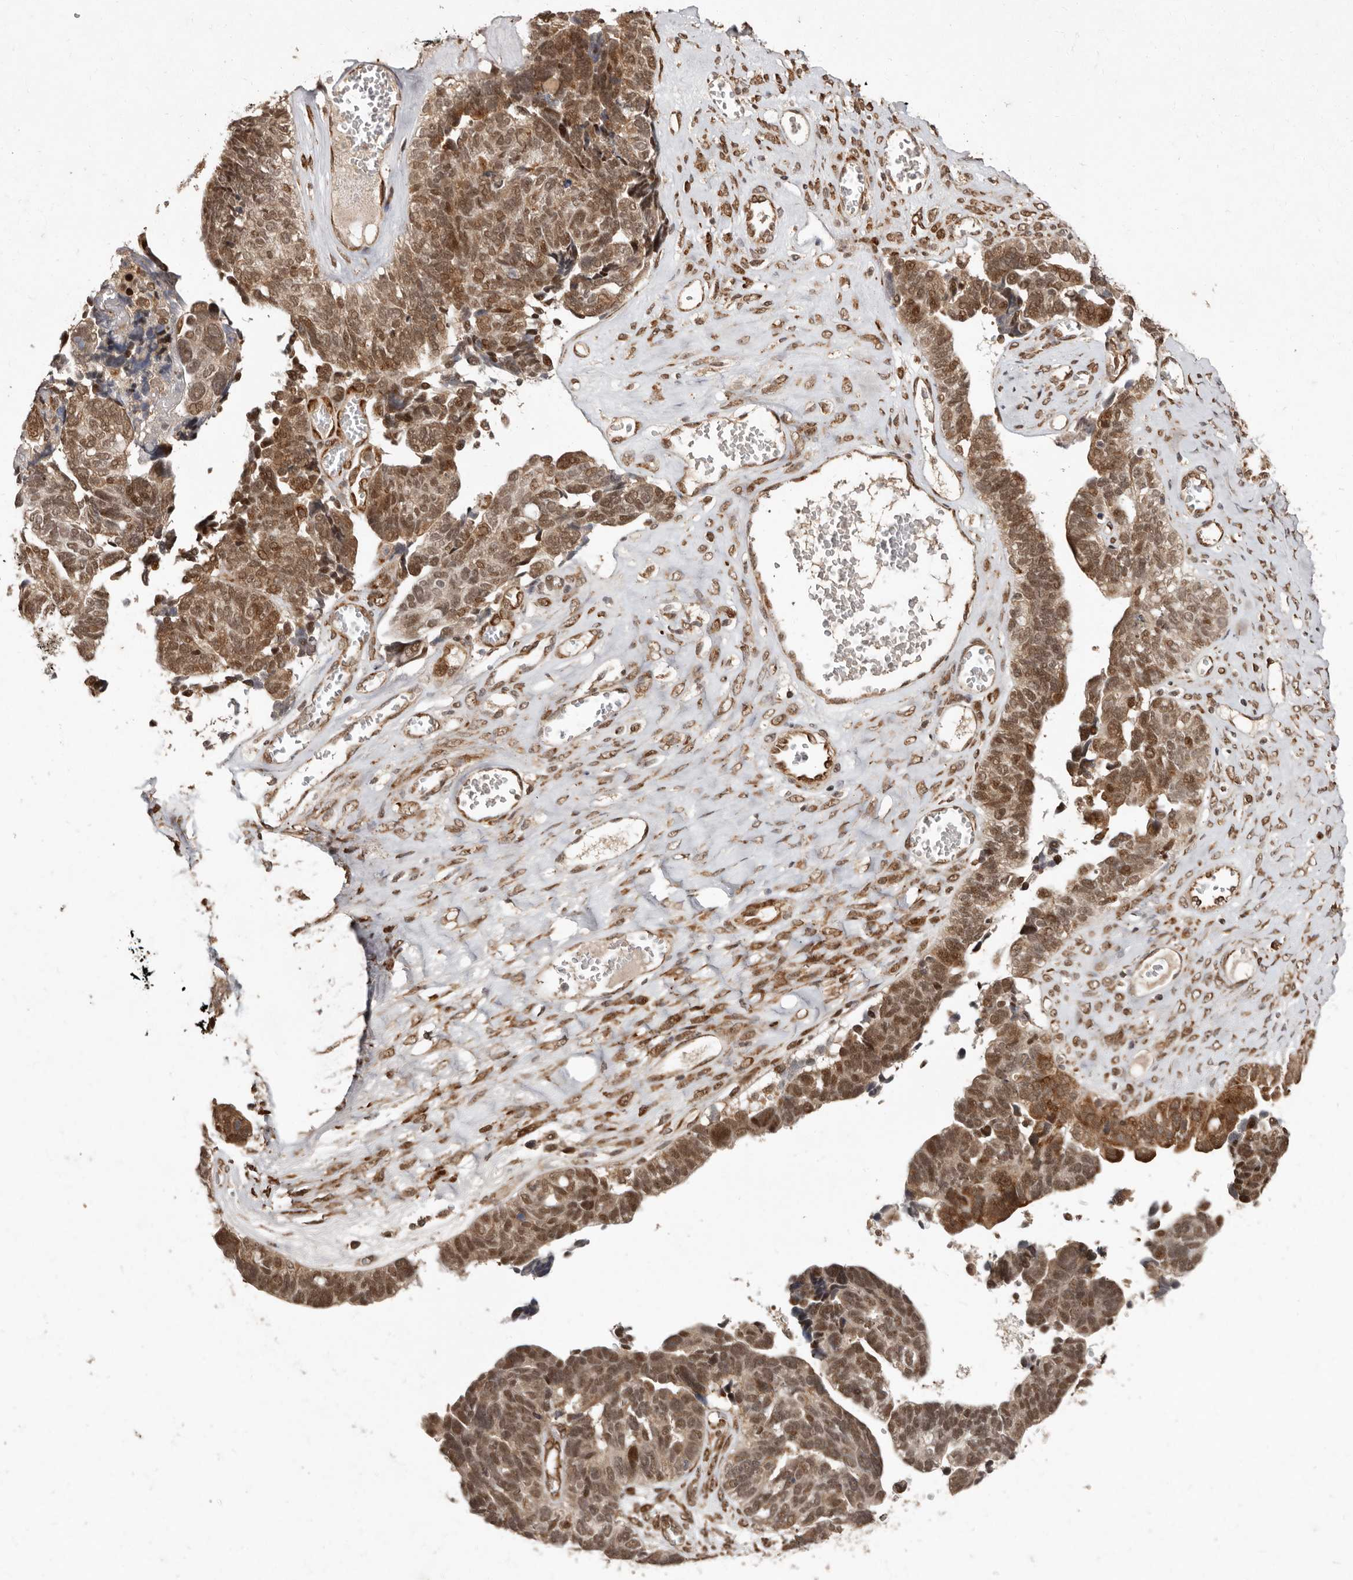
{"staining": {"intensity": "moderate", "quantity": ">75%", "location": "cytoplasmic/membranous,nuclear"}, "tissue": "ovarian cancer", "cell_type": "Tumor cells", "image_type": "cancer", "snomed": [{"axis": "morphology", "description": "Cystadenocarcinoma, serous, NOS"}, {"axis": "topography", "description": "Ovary"}], "caption": "A micrograph of serous cystadenocarcinoma (ovarian) stained for a protein displays moderate cytoplasmic/membranous and nuclear brown staining in tumor cells.", "gene": "LRGUK", "patient": {"sex": "female", "age": 79}}